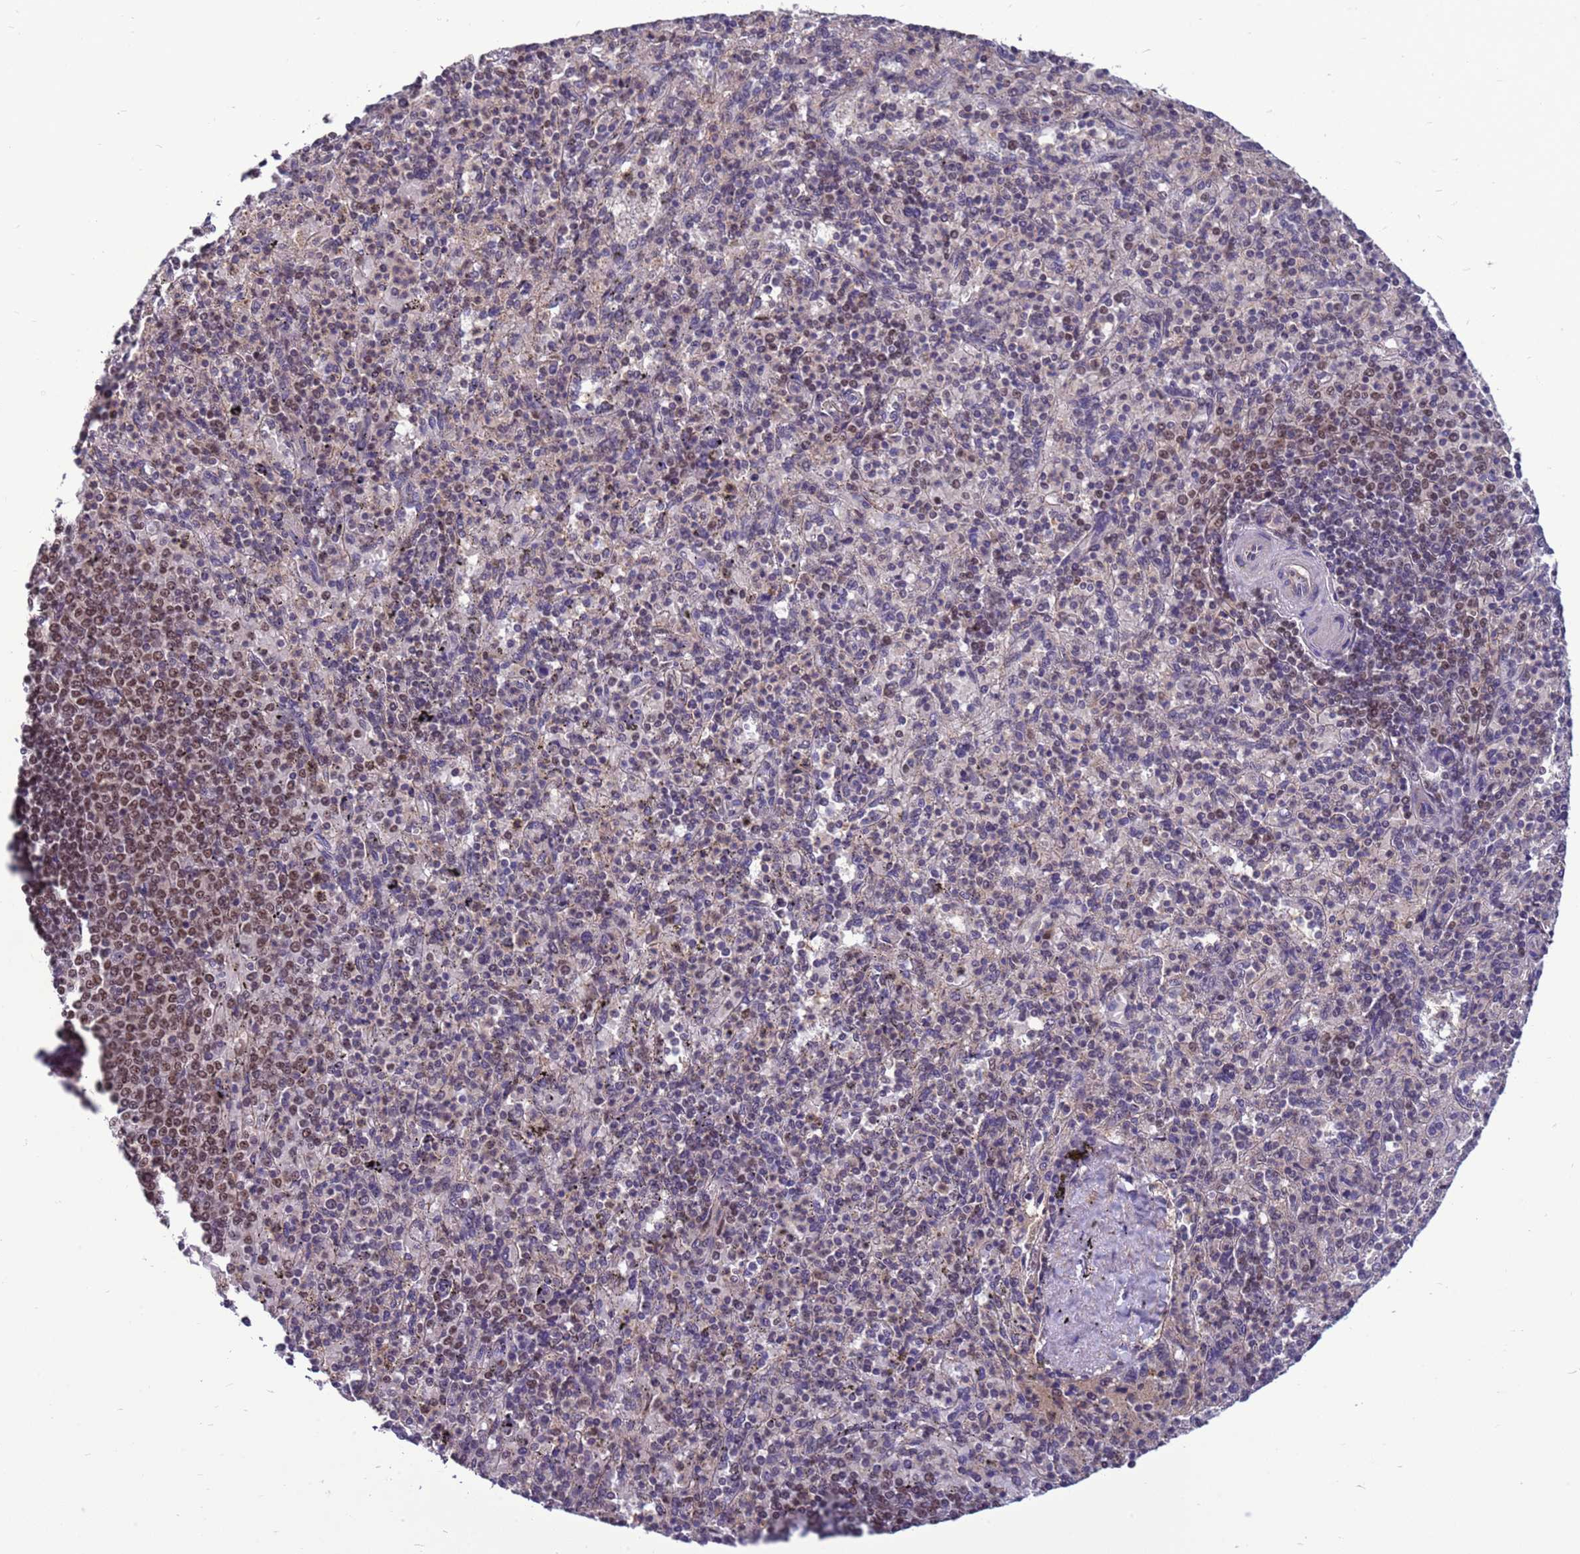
{"staining": {"intensity": "moderate", "quantity": "25%-75%", "location": "nuclear"}, "tissue": "spleen", "cell_type": "Cells in red pulp", "image_type": "normal", "snomed": [{"axis": "morphology", "description": "Normal tissue, NOS"}, {"axis": "topography", "description": "Spleen"}], "caption": "A high-resolution photomicrograph shows immunohistochemistry staining of normal spleen, which displays moderate nuclear staining in about 25%-75% of cells in red pulp.", "gene": "NSL1", "patient": {"sex": "male", "age": 82}}